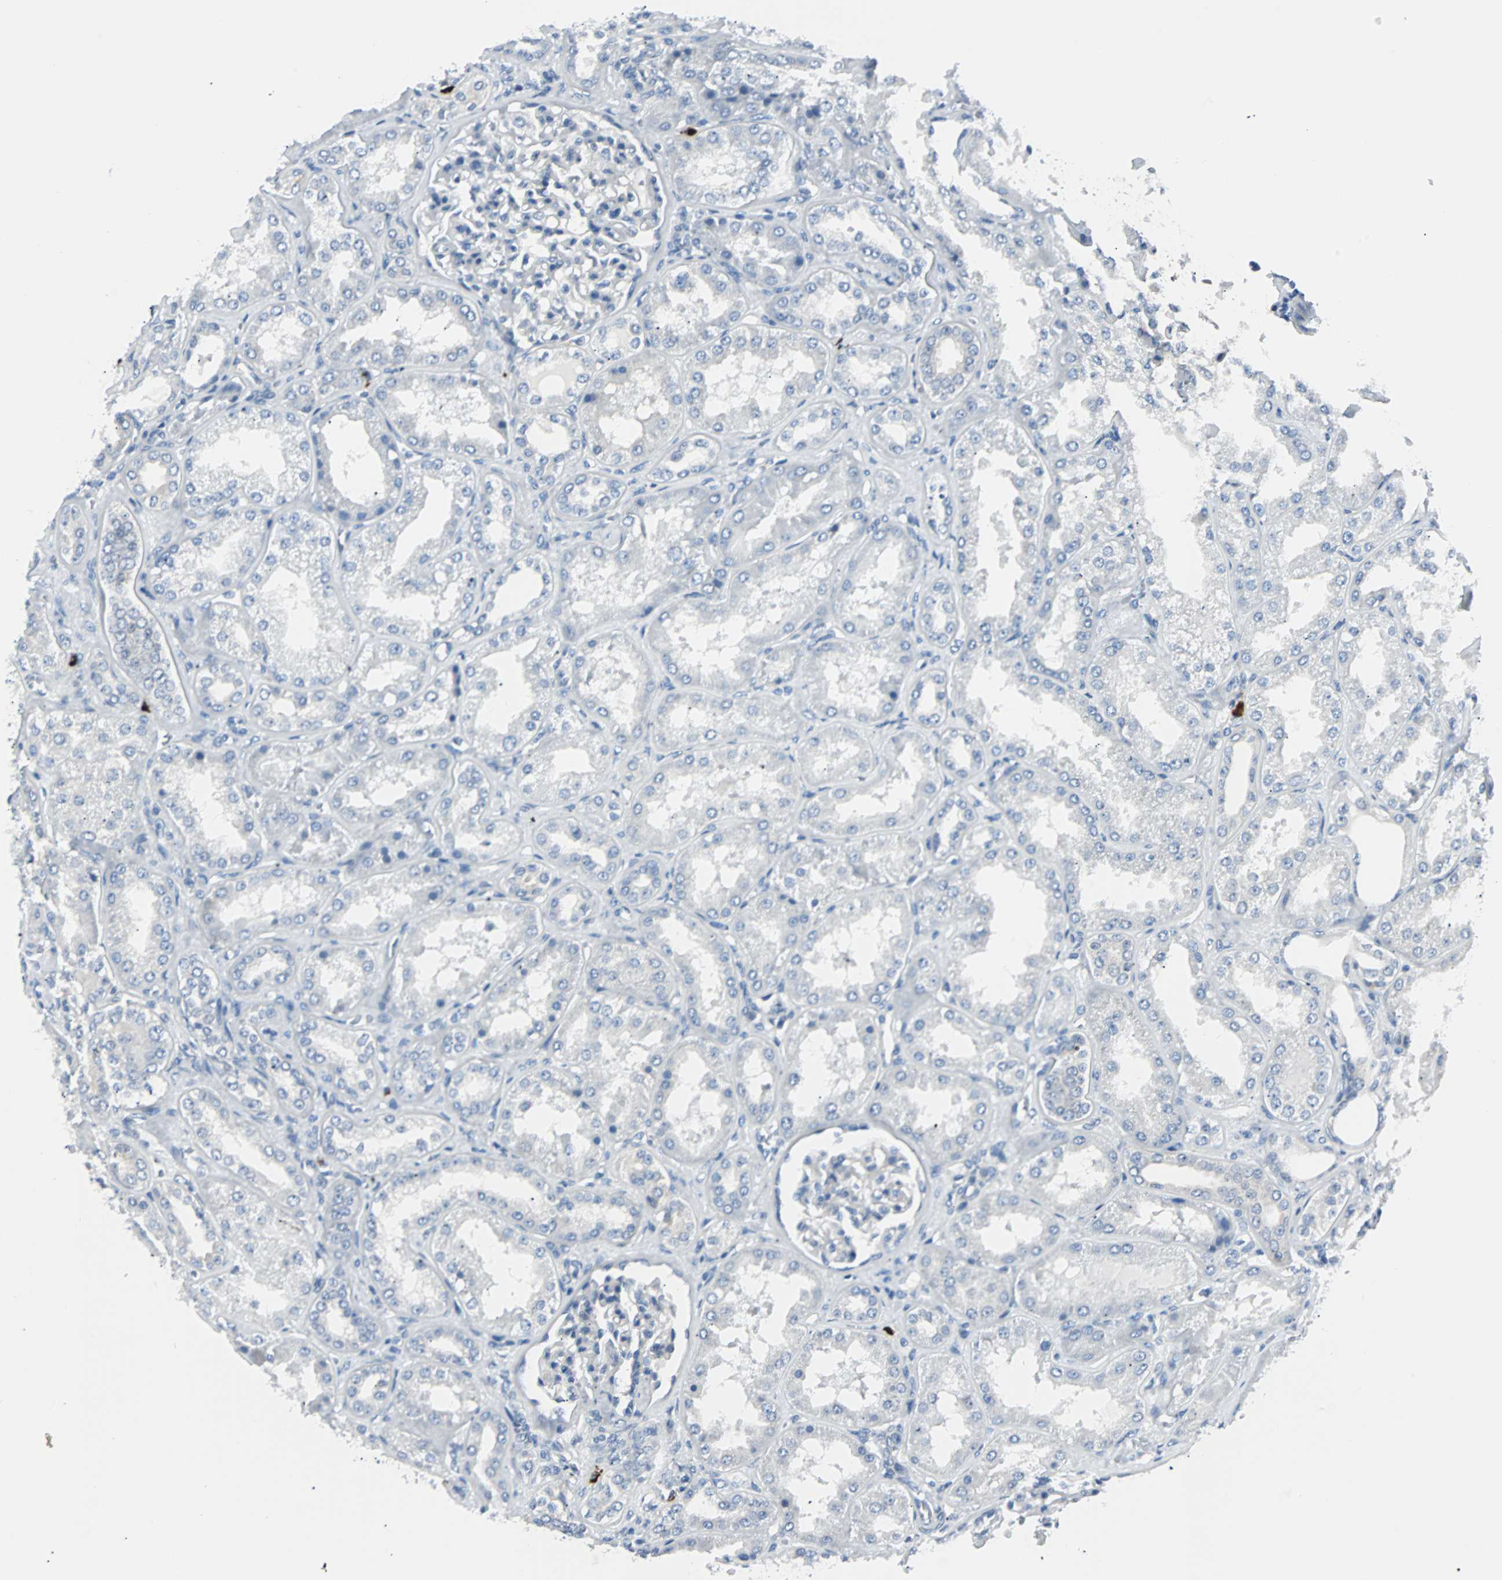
{"staining": {"intensity": "negative", "quantity": "none", "location": "none"}, "tissue": "kidney", "cell_type": "Cells in glomeruli", "image_type": "normal", "snomed": [{"axis": "morphology", "description": "Normal tissue, NOS"}, {"axis": "topography", "description": "Kidney"}], "caption": "Micrograph shows no protein staining in cells in glomeruli of benign kidney.", "gene": "RASA1", "patient": {"sex": "female", "age": 56}}